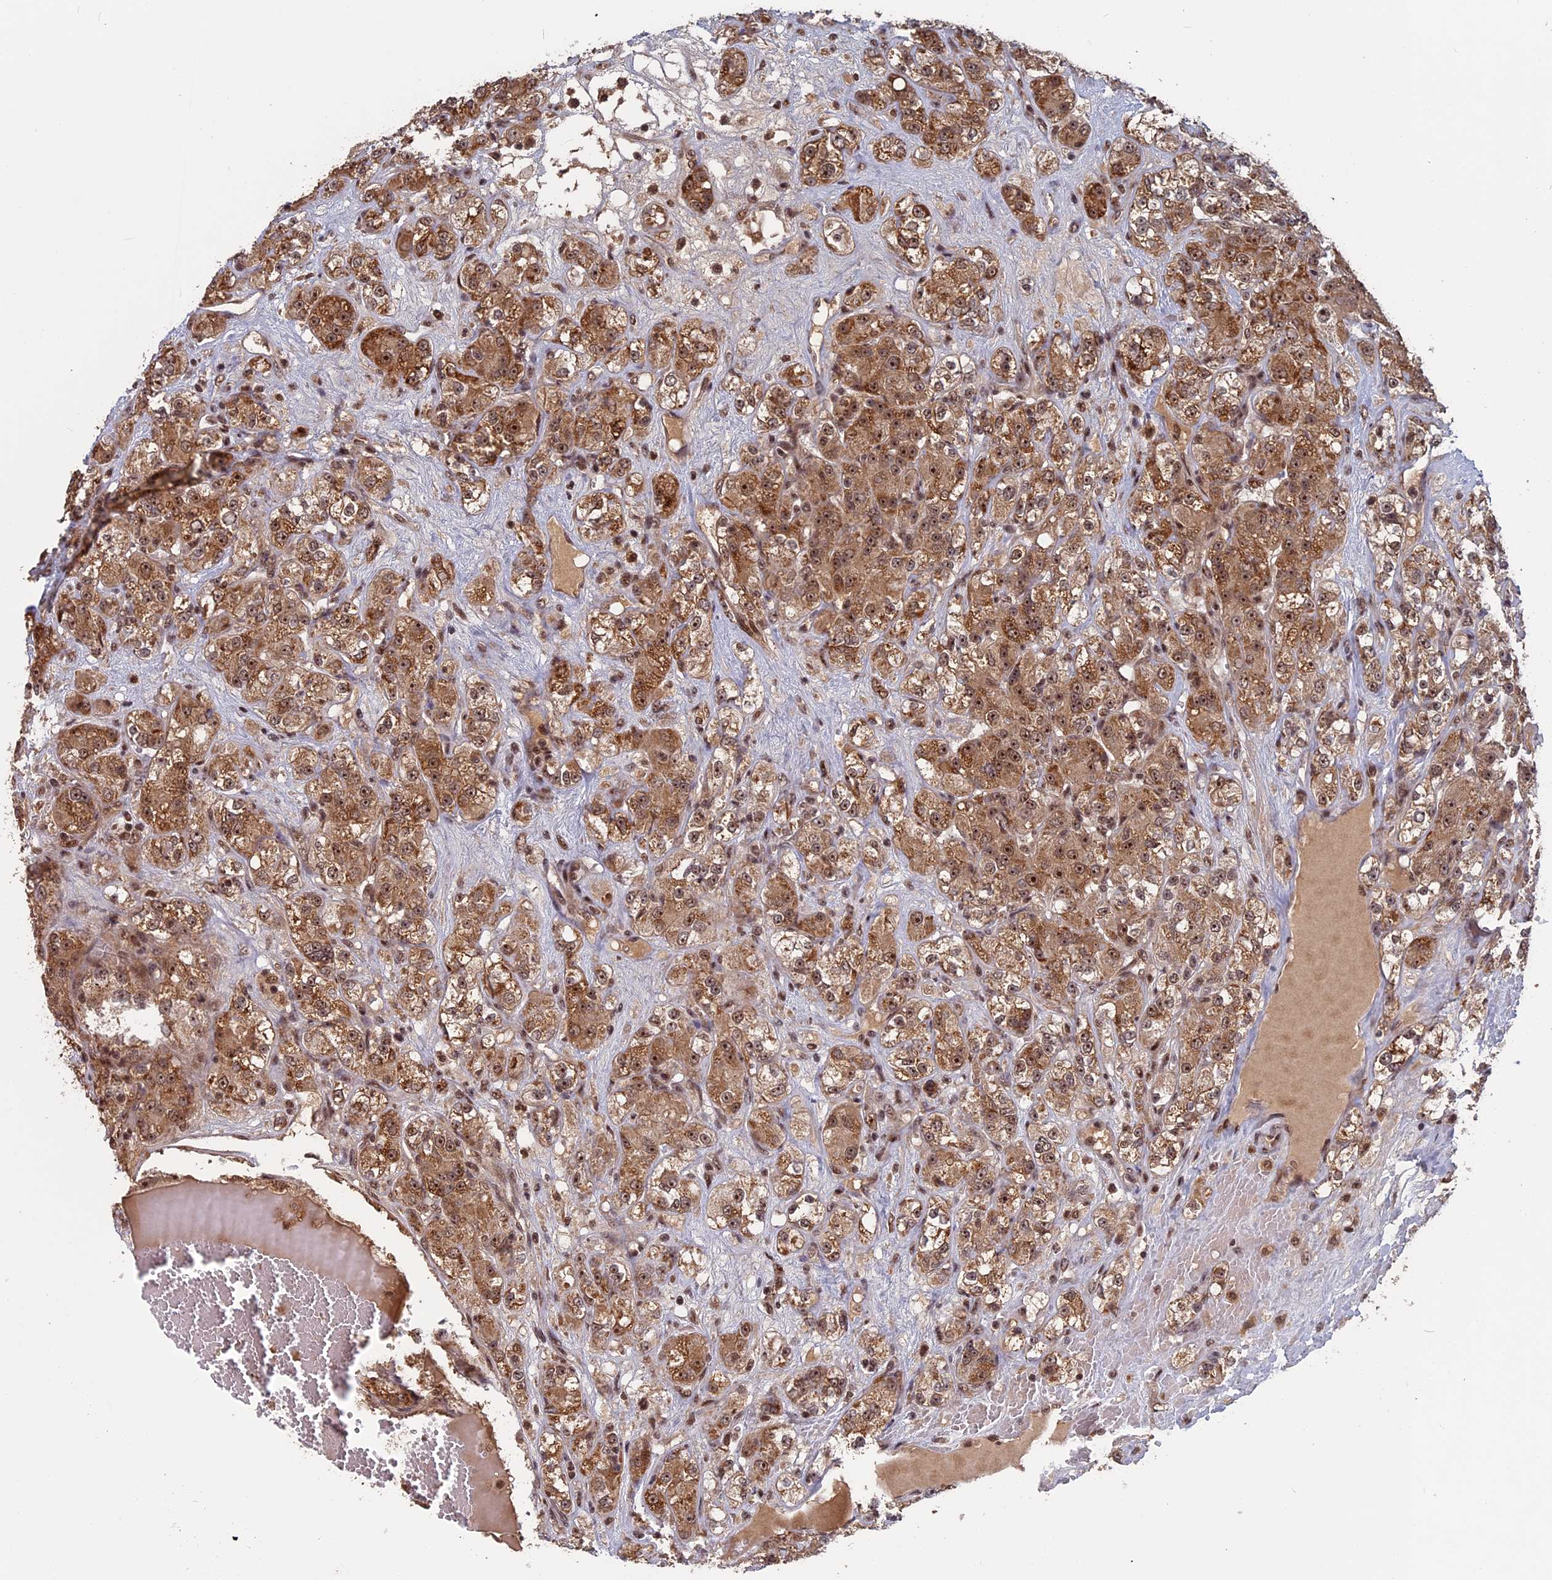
{"staining": {"intensity": "moderate", "quantity": ">75%", "location": "cytoplasmic/membranous,nuclear"}, "tissue": "renal cancer", "cell_type": "Tumor cells", "image_type": "cancer", "snomed": [{"axis": "morphology", "description": "Normal tissue, NOS"}, {"axis": "morphology", "description": "Adenocarcinoma, NOS"}, {"axis": "topography", "description": "Kidney"}], "caption": "The micrograph displays immunohistochemical staining of renal adenocarcinoma. There is moderate cytoplasmic/membranous and nuclear positivity is present in approximately >75% of tumor cells.", "gene": "CACTIN", "patient": {"sex": "male", "age": 61}}